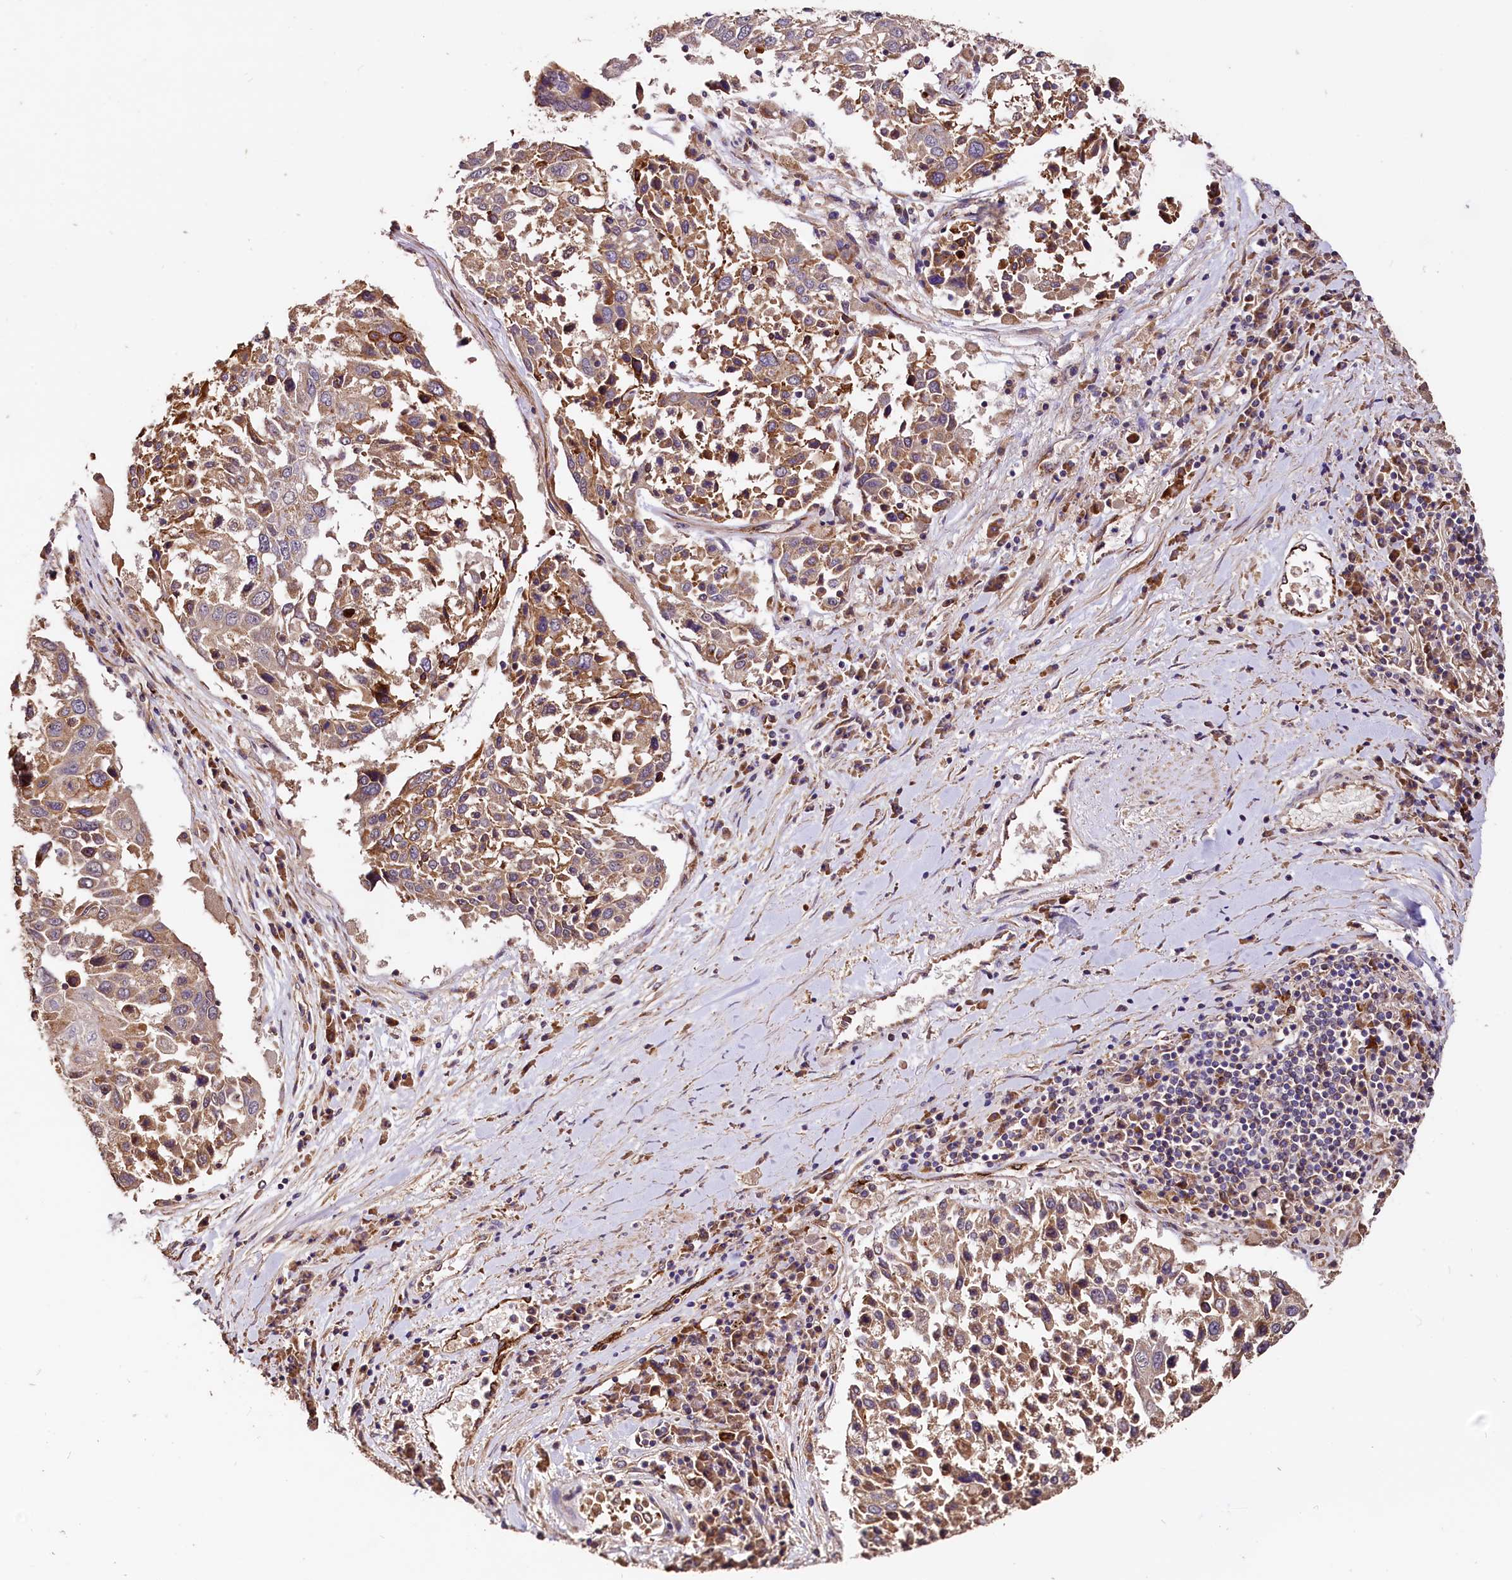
{"staining": {"intensity": "moderate", "quantity": ">75%", "location": "cytoplasmic/membranous"}, "tissue": "lung cancer", "cell_type": "Tumor cells", "image_type": "cancer", "snomed": [{"axis": "morphology", "description": "Squamous cell carcinoma, NOS"}, {"axis": "topography", "description": "Lung"}], "caption": "An image showing moderate cytoplasmic/membranous positivity in about >75% of tumor cells in lung squamous cell carcinoma, as visualized by brown immunohistochemical staining.", "gene": "RASSF1", "patient": {"sex": "male", "age": 65}}